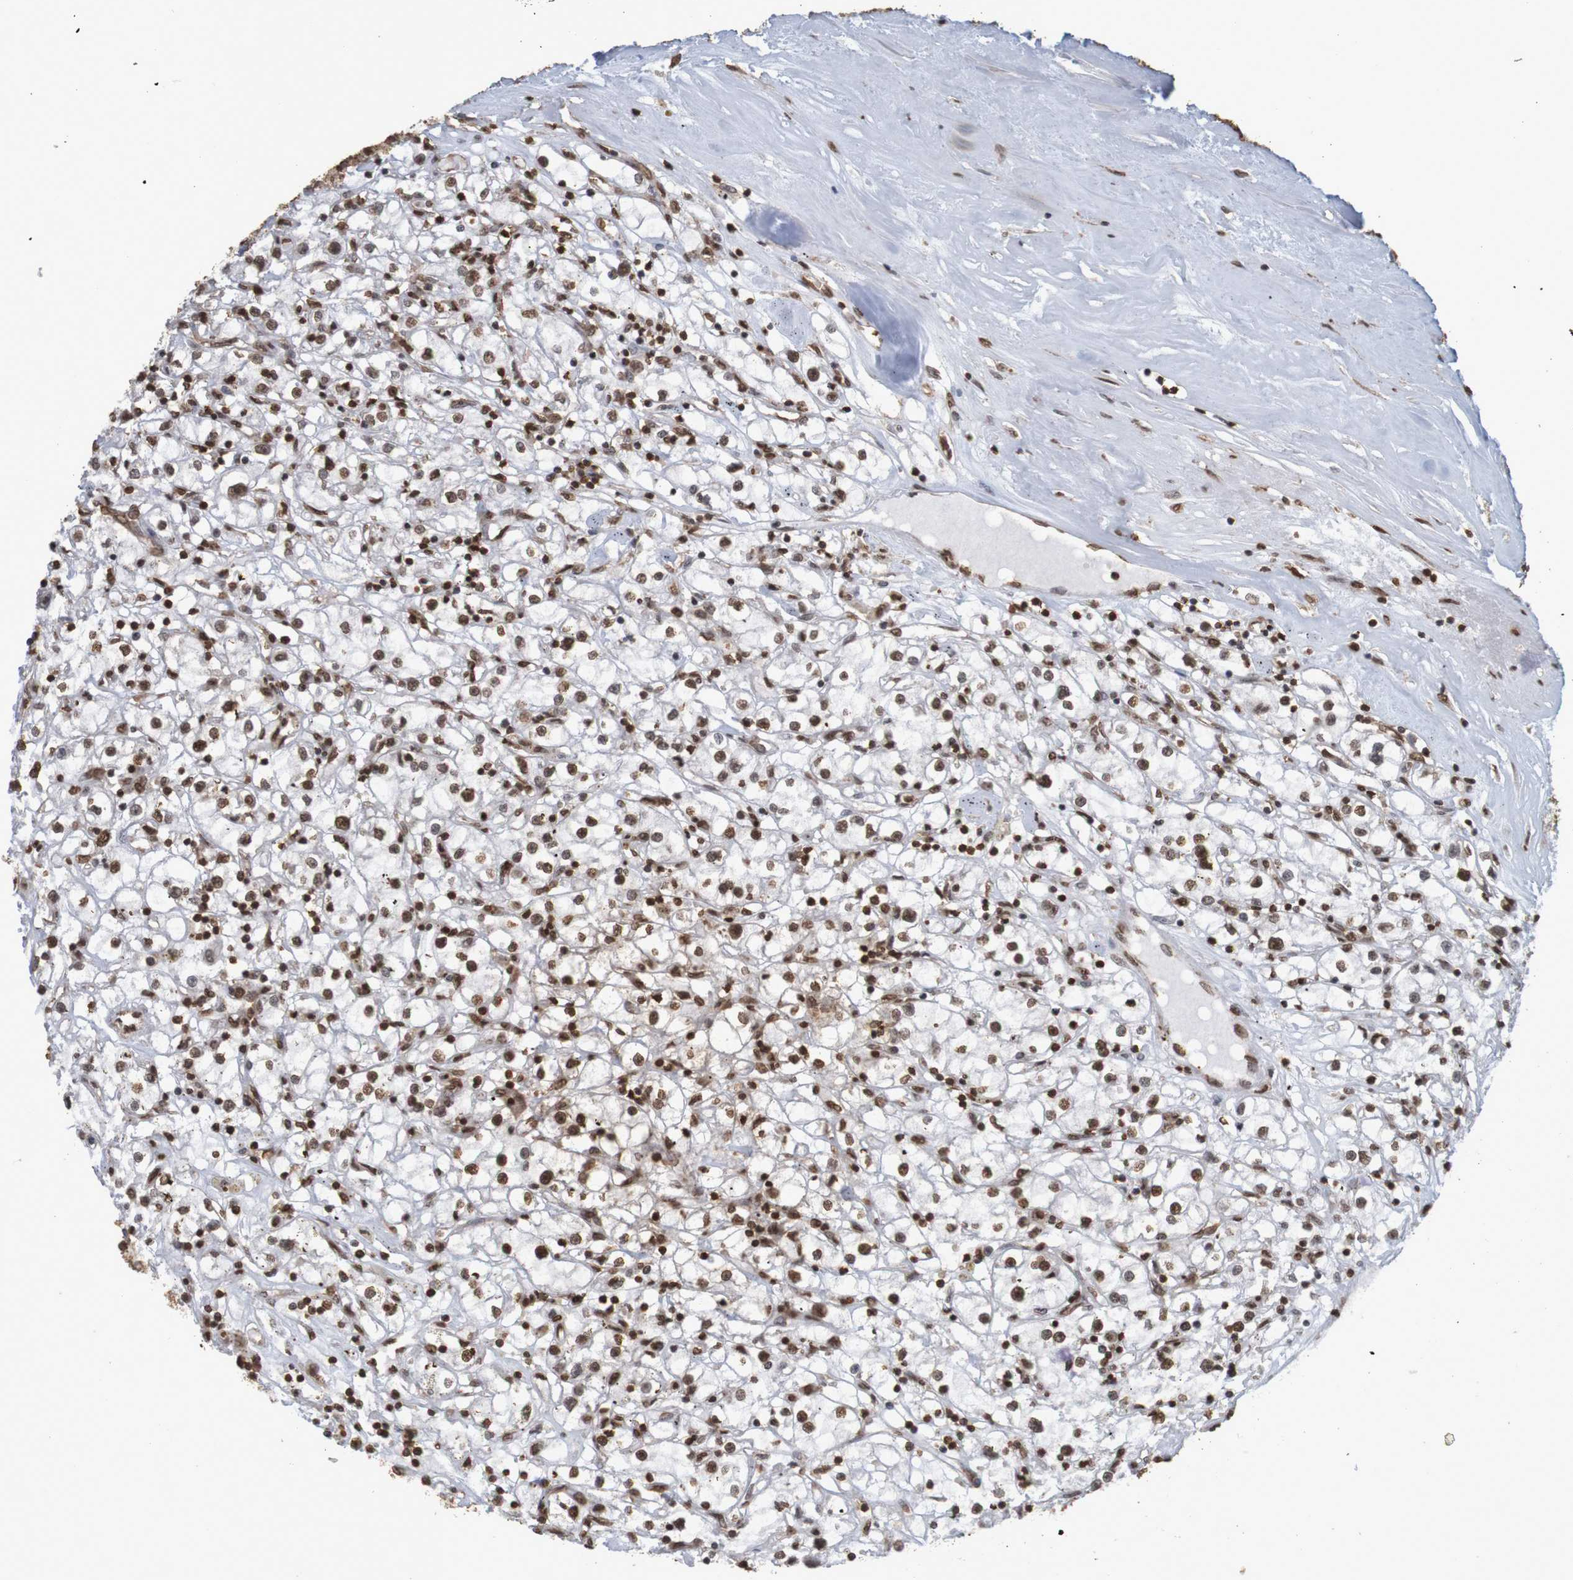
{"staining": {"intensity": "moderate", "quantity": ">75%", "location": "nuclear"}, "tissue": "renal cancer", "cell_type": "Tumor cells", "image_type": "cancer", "snomed": [{"axis": "morphology", "description": "Adenocarcinoma, NOS"}, {"axis": "topography", "description": "Kidney"}], "caption": "Adenocarcinoma (renal) stained with DAB (3,3'-diaminobenzidine) immunohistochemistry (IHC) shows medium levels of moderate nuclear positivity in approximately >75% of tumor cells. Using DAB (3,3'-diaminobenzidine) (brown) and hematoxylin (blue) stains, captured at high magnification using brightfield microscopy.", "gene": "GFI1", "patient": {"sex": "male", "age": 56}}